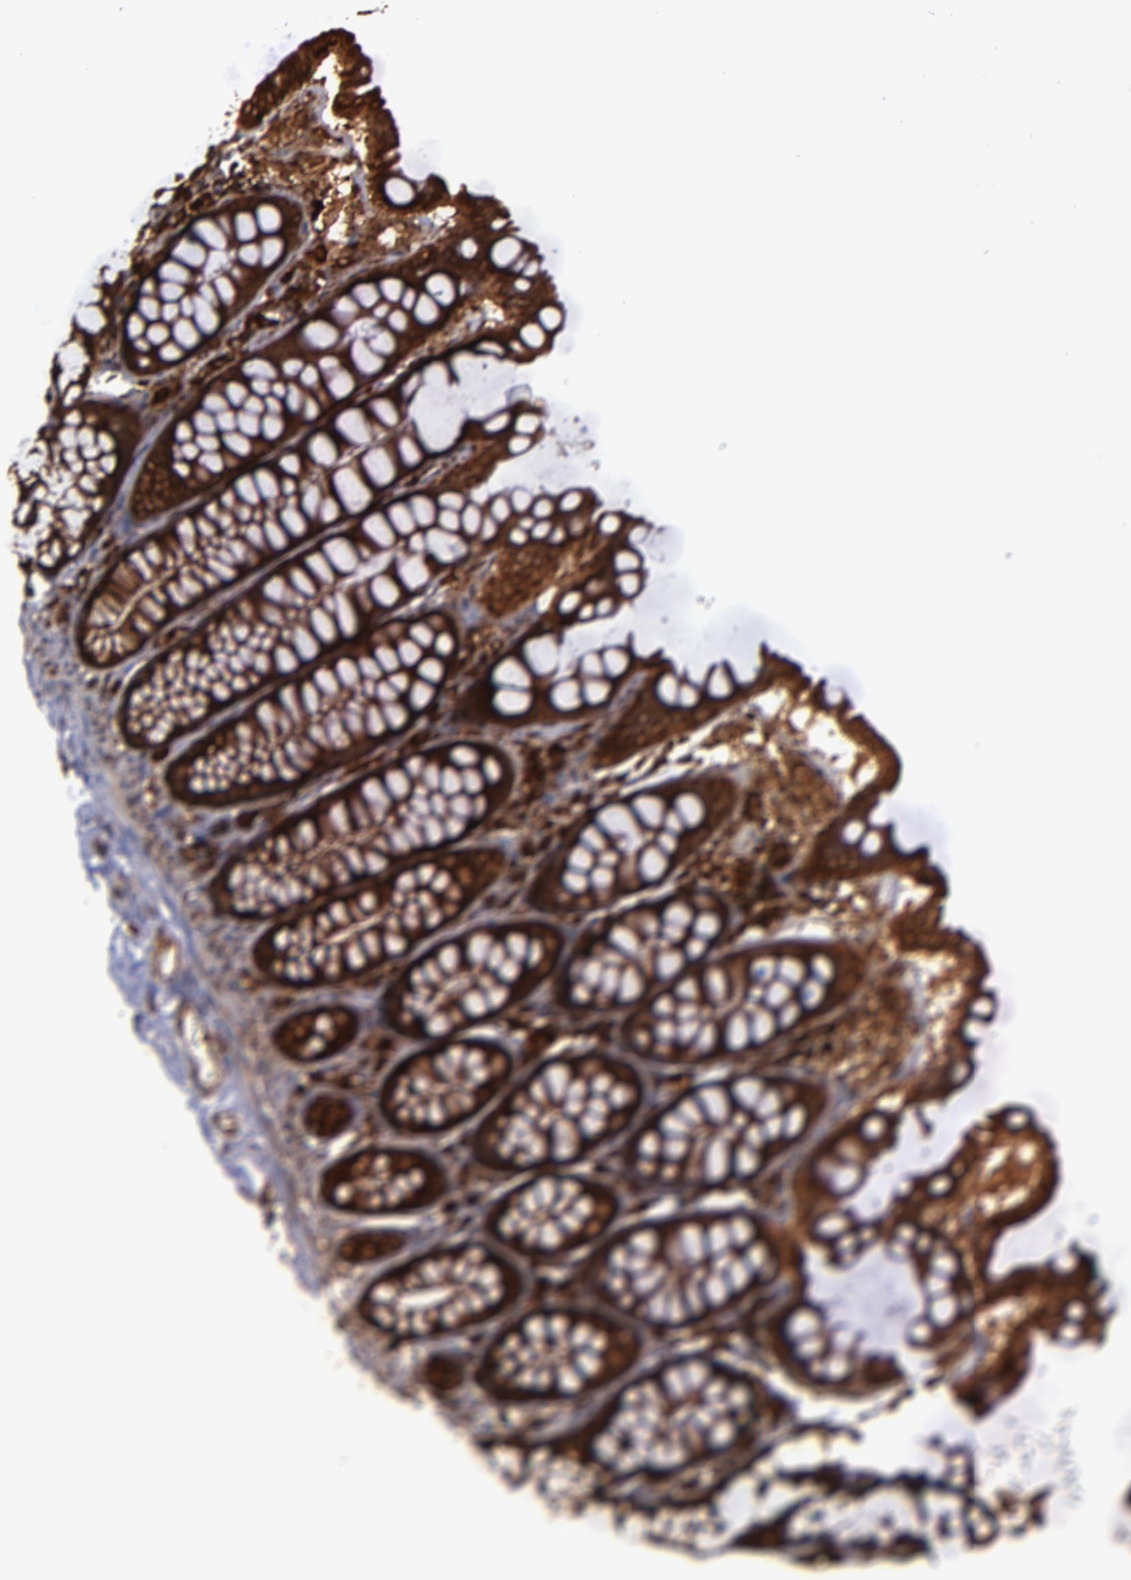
{"staining": {"intensity": "strong", "quantity": ">75%", "location": "cytoplasmic/membranous,nuclear"}, "tissue": "colon", "cell_type": "Endothelial cells", "image_type": "normal", "snomed": [{"axis": "morphology", "description": "Normal tissue, NOS"}, {"axis": "topography", "description": "Colon"}], "caption": "The image exhibits immunohistochemical staining of unremarkable colon. There is strong cytoplasmic/membranous,nuclear staining is appreciated in approximately >75% of endothelial cells. (DAB (3,3'-diaminobenzidine) IHC, brown staining for protein, blue staining for nuclei).", "gene": "EIF4ENIF1", "patient": {"sex": "female", "age": 61}}